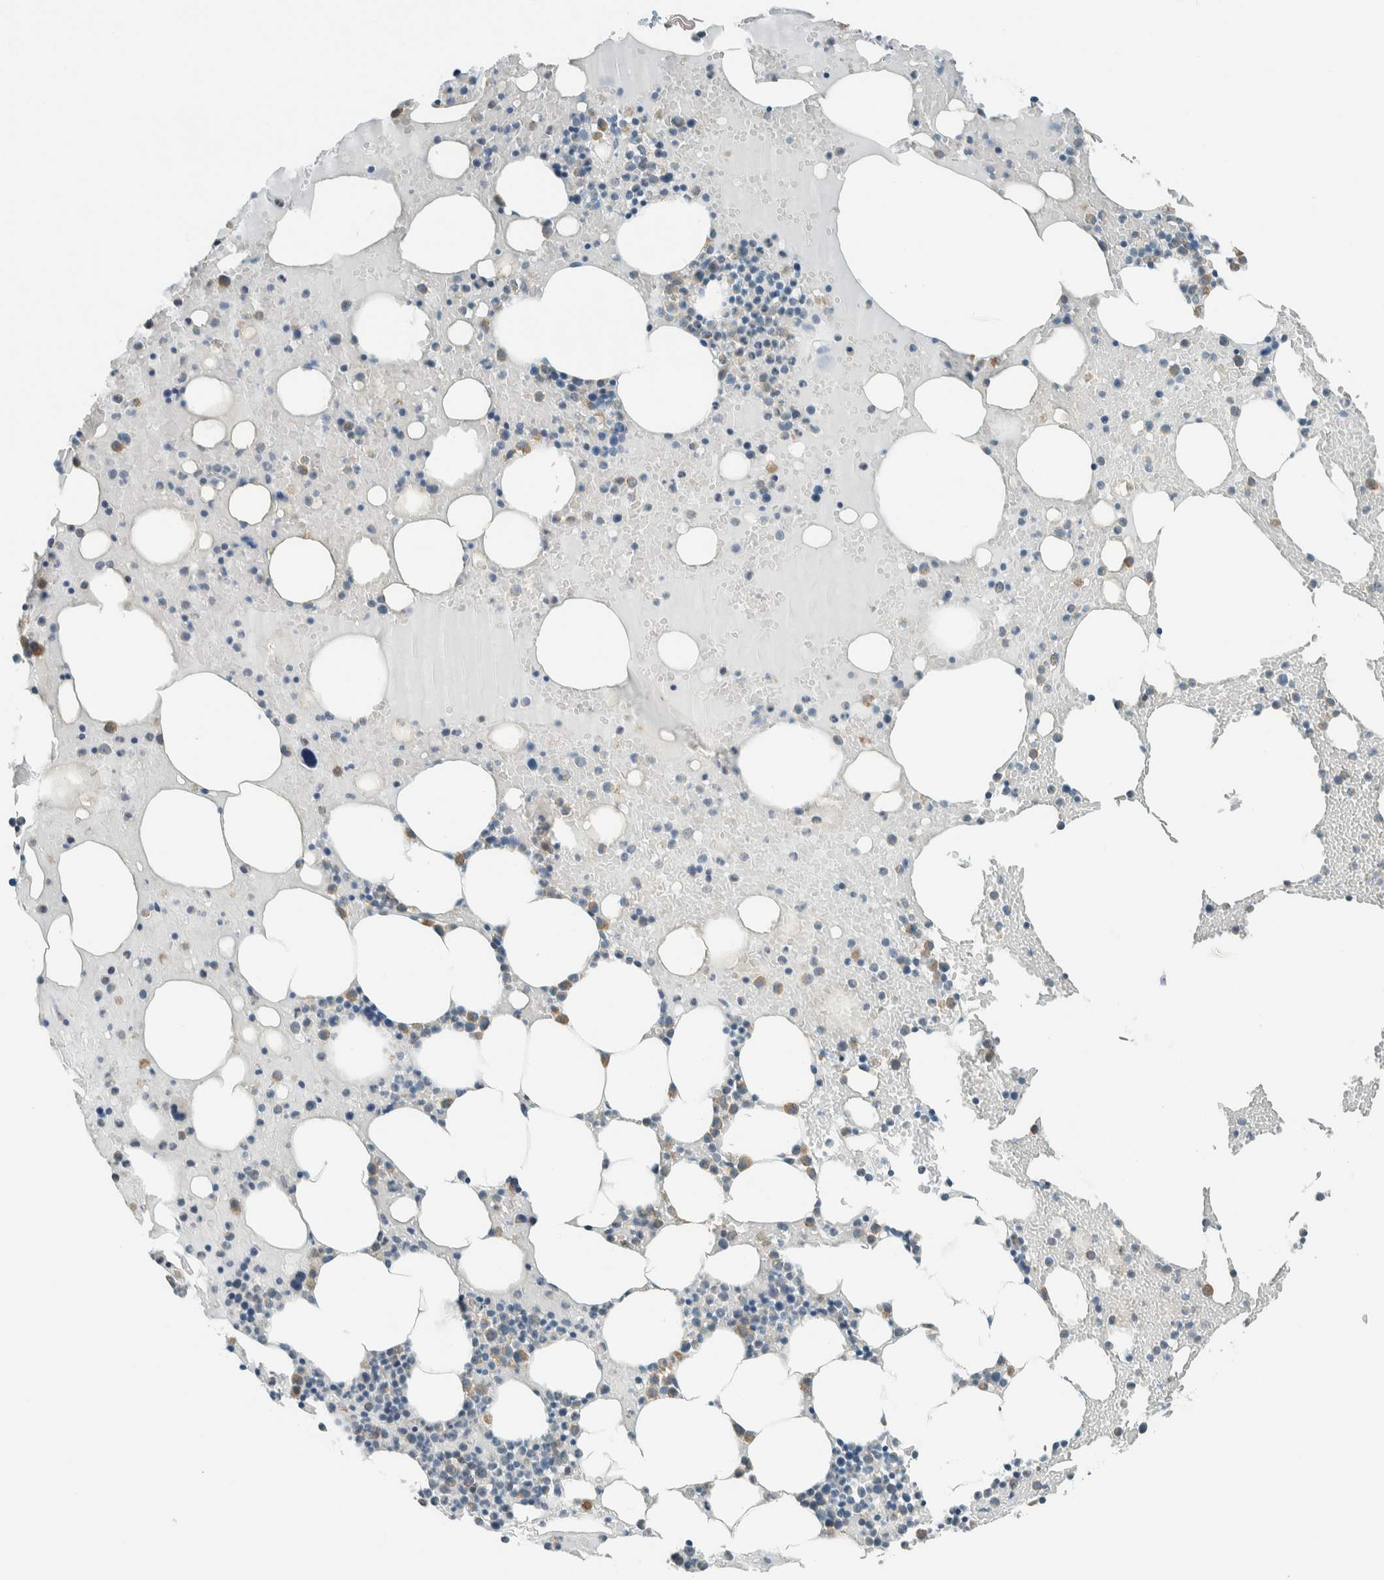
{"staining": {"intensity": "weak", "quantity": "25%-75%", "location": "cytoplasmic/membranous"}, "tissue": "bone marrow", "cell_type": "Hematopoietic cells", "image_type": "normal", "snomed": [{"axis": "morphology", "description": "Normal tissue, NOS"}, {"axis": "morphology", "description": "Inflammation, NOS"}, {"axis": "topography", "description": "Bone marrow"}], "caption": "Normal bone marrow was stained to show a protein in brown. There is low levels of weak cytoplasmic/membranous staining in about 25%-75% of hematopoietic cells.", "gene": "AARSD1", "patient": {"sex": "male", "age": 68}}